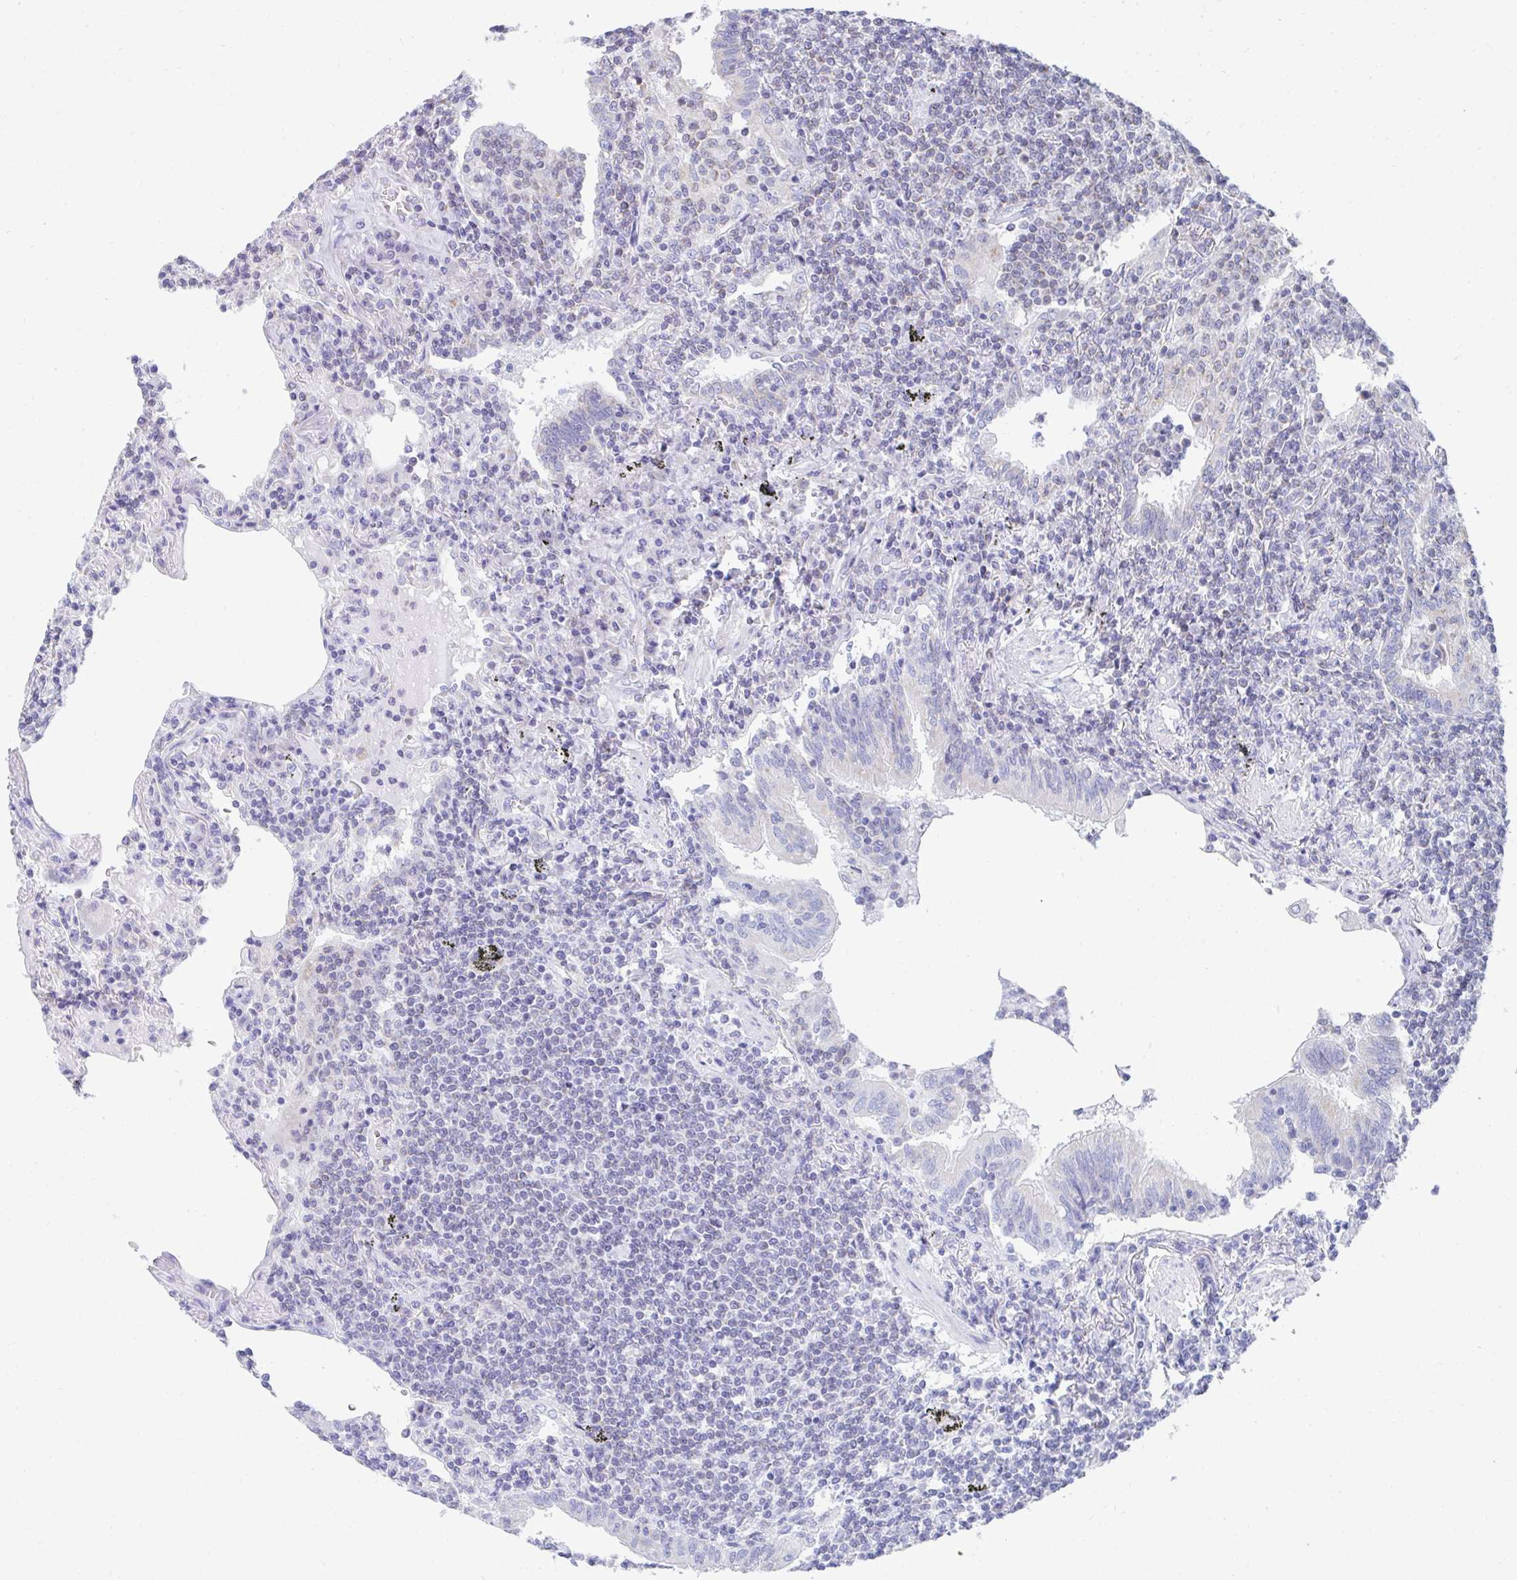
{"staining": {"intensity": "negative", "quantity": "none", "location": "none"}, "tissue": "lymphoma", "cell_type": "Tumor cells", "image_type": "cancer", "snomed": [{"axis": "morphology", "description": "Malignant lymphoma, non-Hodgkin's type, Low grade"}, {"axis": "topography", "description": "Lung"}], "caption": "This is an IHC photomicrograph of human low-grade malignant lymphoma, non-Hodgkin's type. There is no expression in tumor cells.", "gene": "PC", "patient": {"sex": "female", "age": 71}}